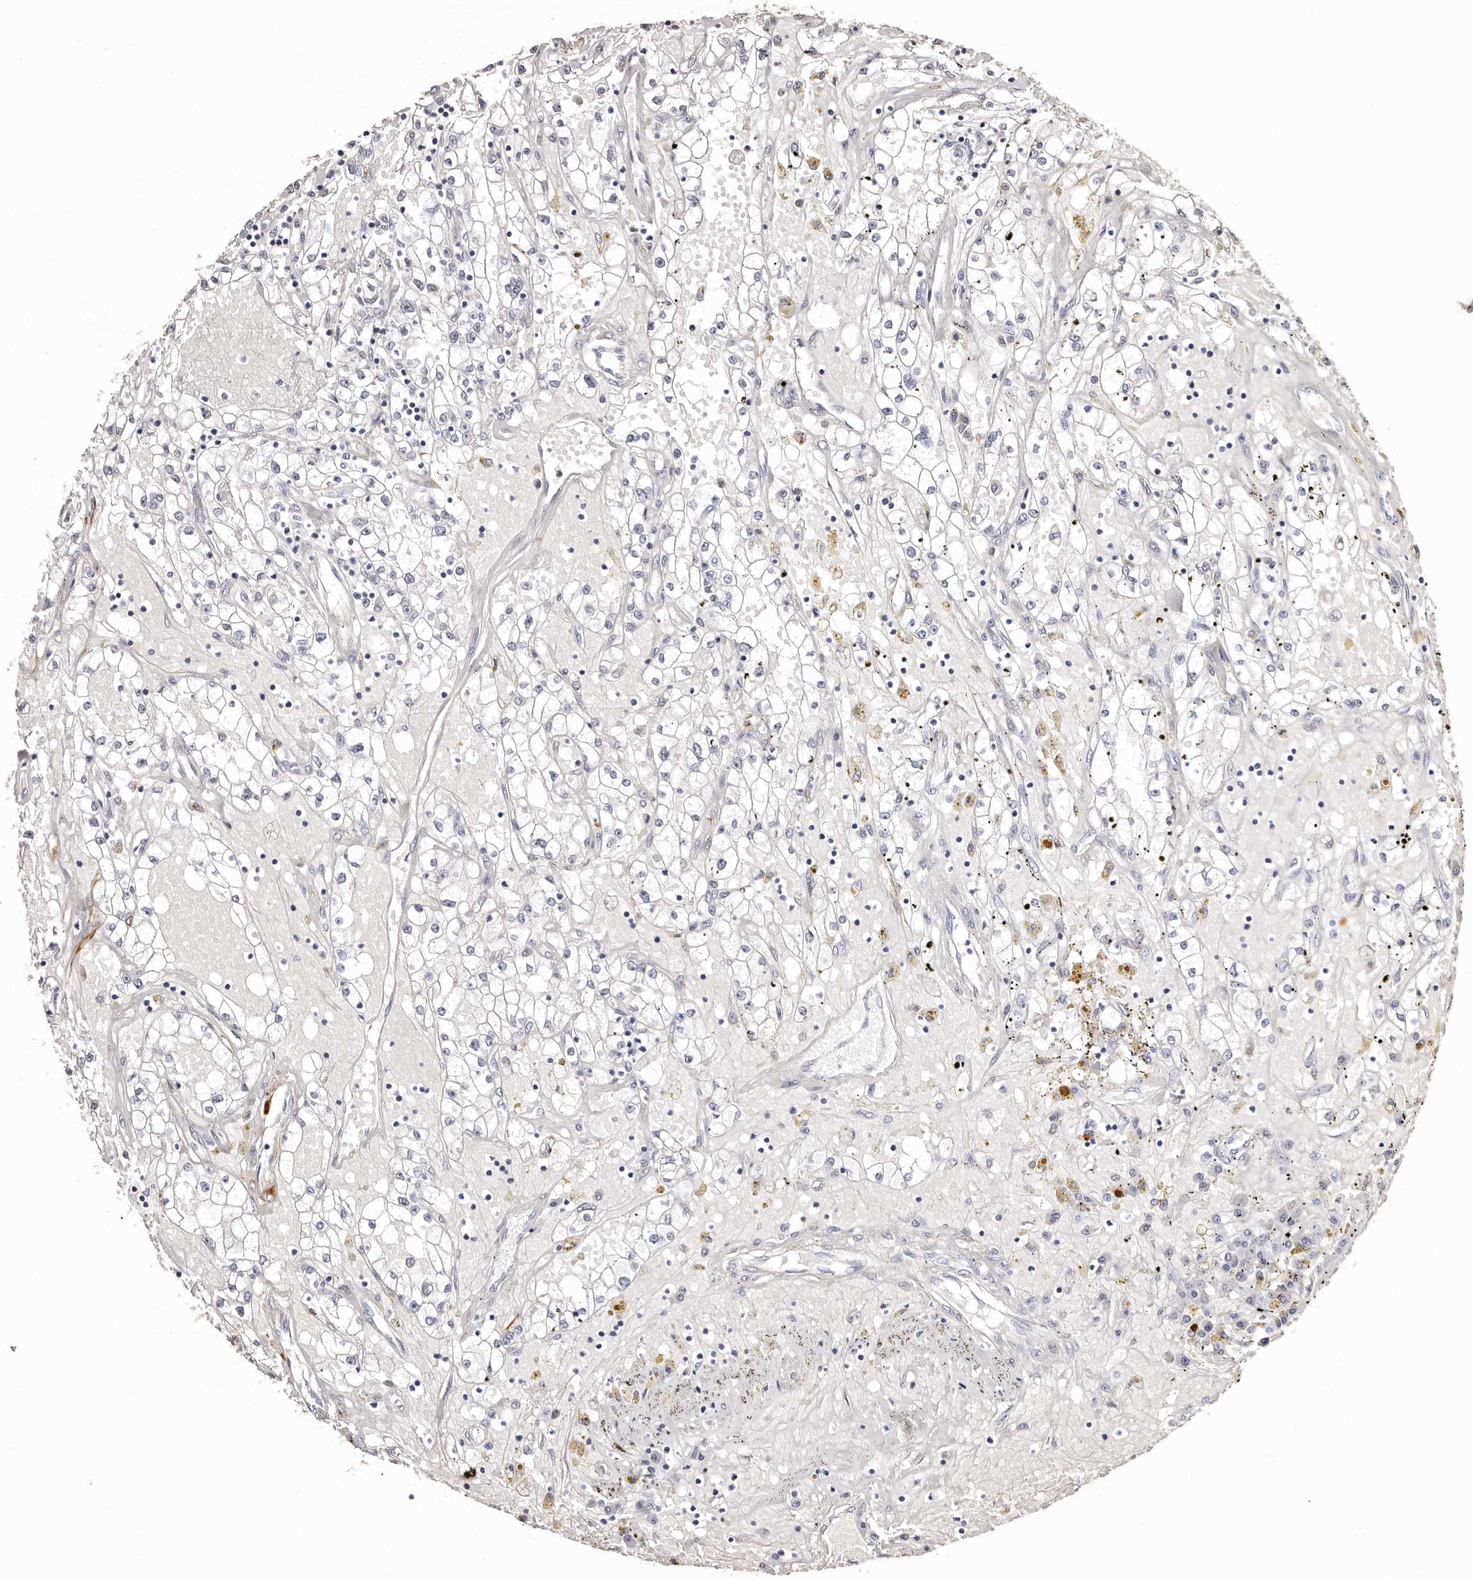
{"staining": {"intensity": "negative", "quantity": "none", "location": "none"}, "tissue": "renal cancer", "cell_type": "Tumor cells", "image_type": "cancer", "snomed": [{"axis": "morphology", "description": "Adenocarcinoma, NOS"}, {"axis": "topography", "description": "Kidney"}], "caption": "IHC photomicrograph of neoplastic tissue: renal cancer (adenocarcinoma) stained with DAB (3,3'-diaminobenzidine) displays no significant protein expression in tumor cells.", "gene": "ZNF557", "patient": {"sex": "male", "age": 56}}